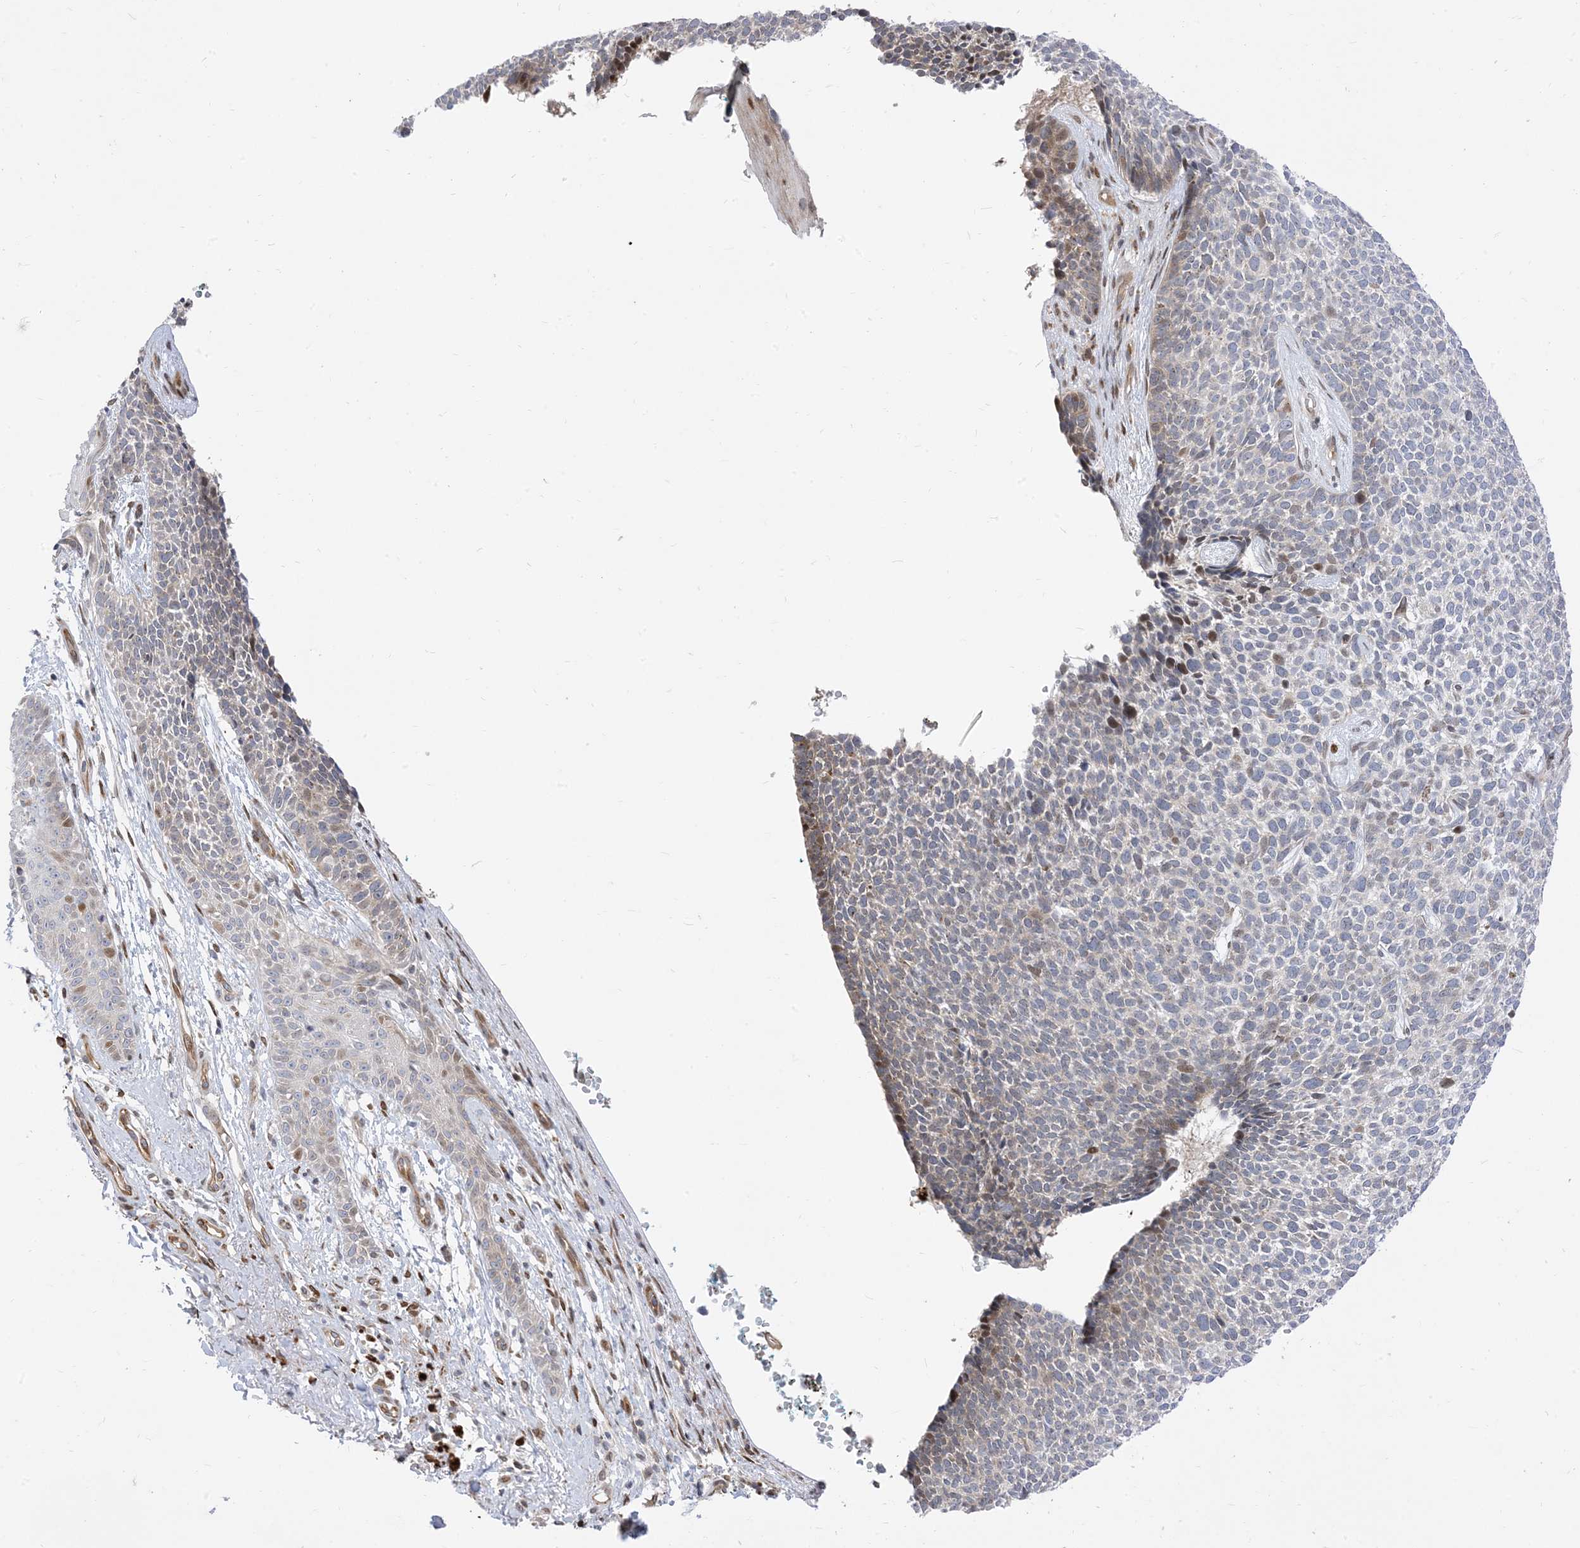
{"staining": {"intensity": "moderate", "quantity": "<25%", "location": "nuclear"}, "tissue": "skin cancer", "cell_type": "Tumor cells", "image_type": "cancer", "snomed": [{"axis": "morphology", "description": "Basal cell carcinoma"}, {"axis": "topography", "description": "Skin"}], "caption": "Brown immunohistochemical staining in human skin cancer (basal cell carcinoma) shows moderate nuclear expression in approximately <25% of tumor cells.", "gene": "TYSND1", "patient": {"sex": "female", "age": 84}}